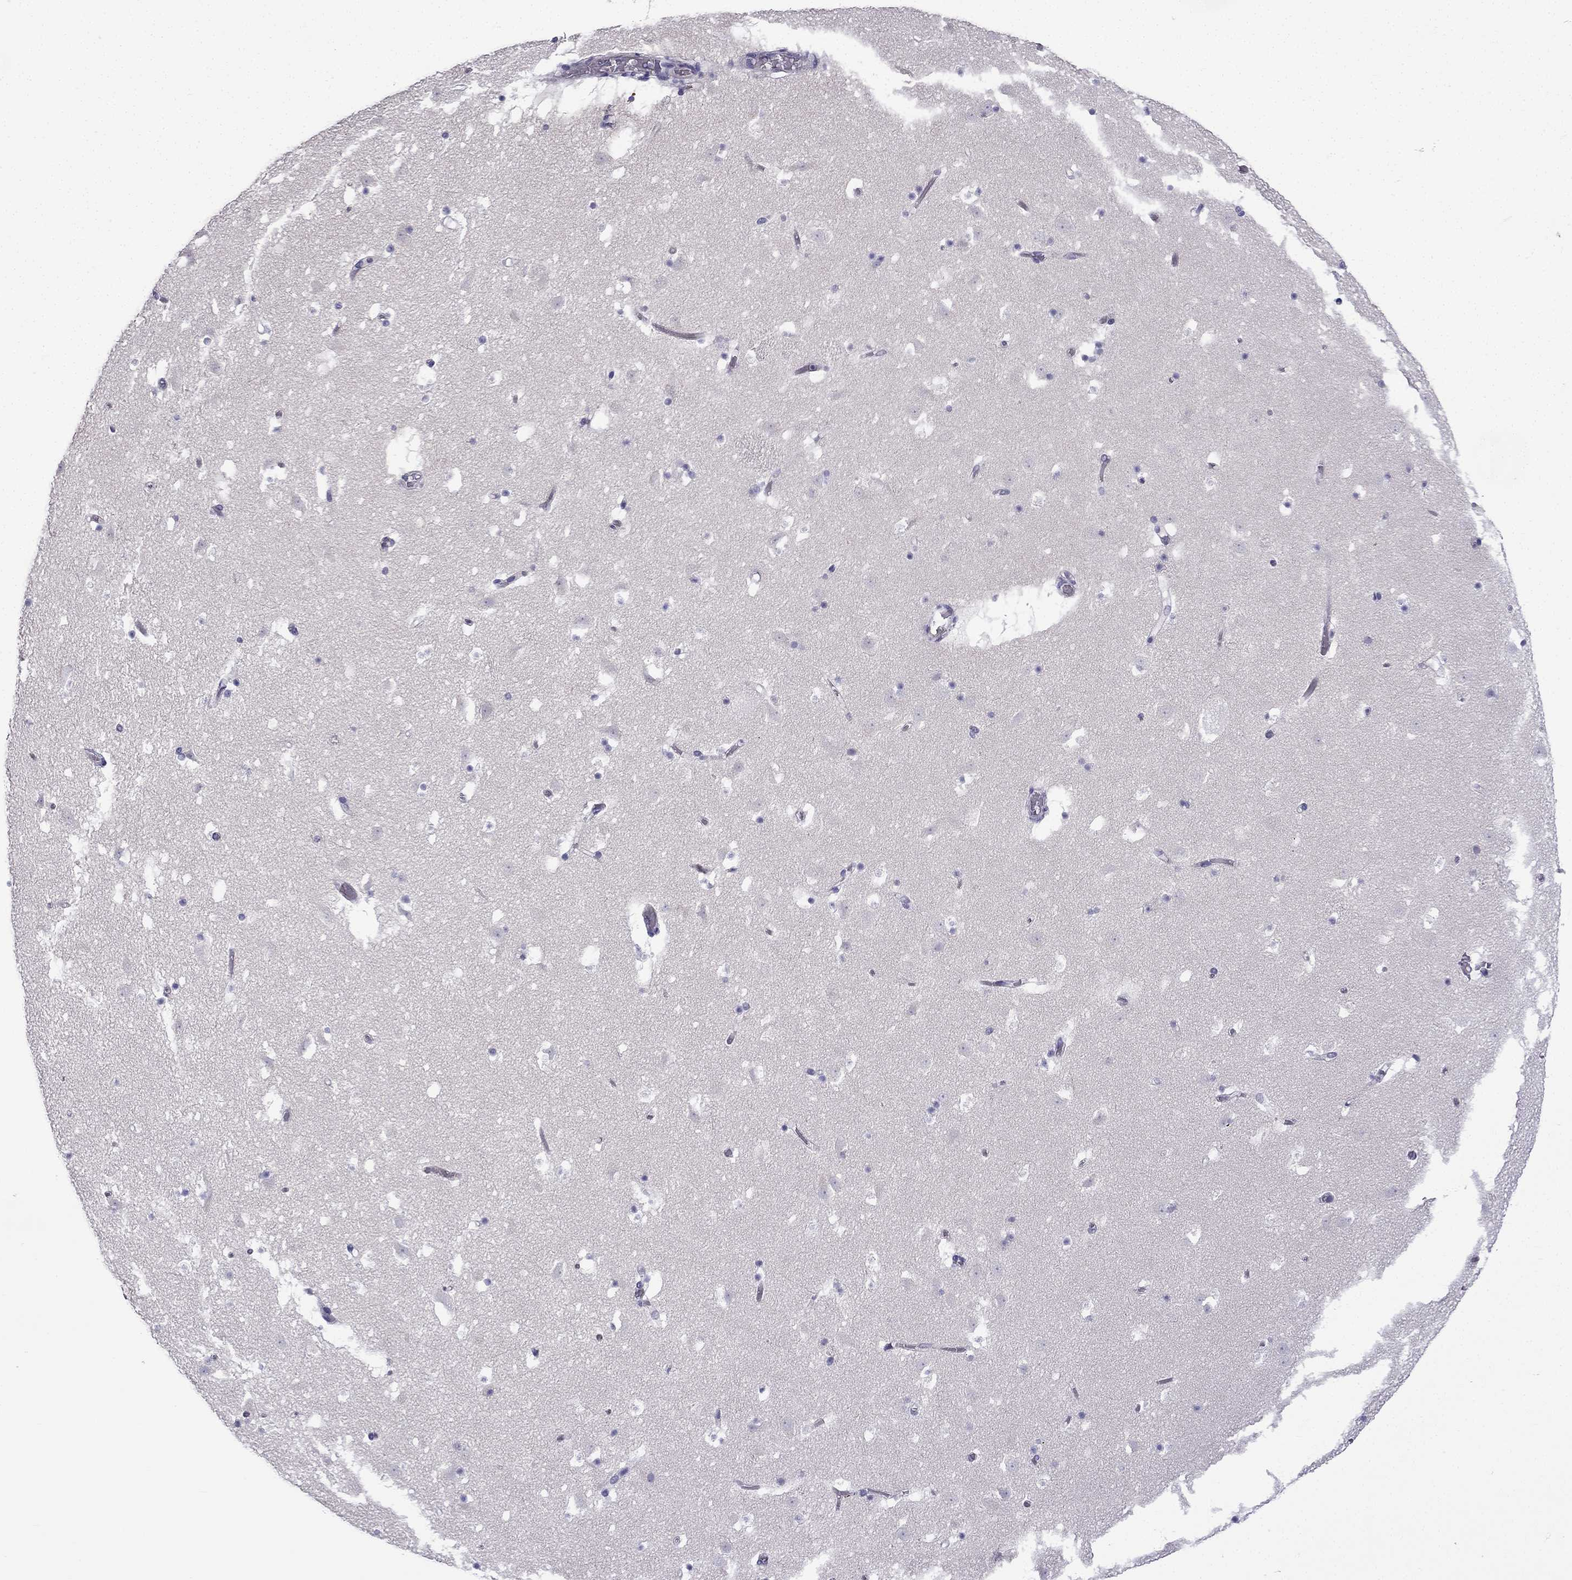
{"staining": {"intensity": "negative", "quantity": "none", "location": "none"}, "tissue": "caudate", "cell_type": "Glial cells", "image_type": "normal", "snomed": [{"axis": "morphology", "description": "Normal tissue, NOS"}, {"axis": "topography", "description": "Lateral ventricle wall"}], "caption": "Immunohistochemistry of unremarkable caudate exhibits no staining in glial cells. (DAB immunohistochemistry (IHC), high magnification).", "gene": "GJA8", "patient": {"sex": "female", "age": 42}}